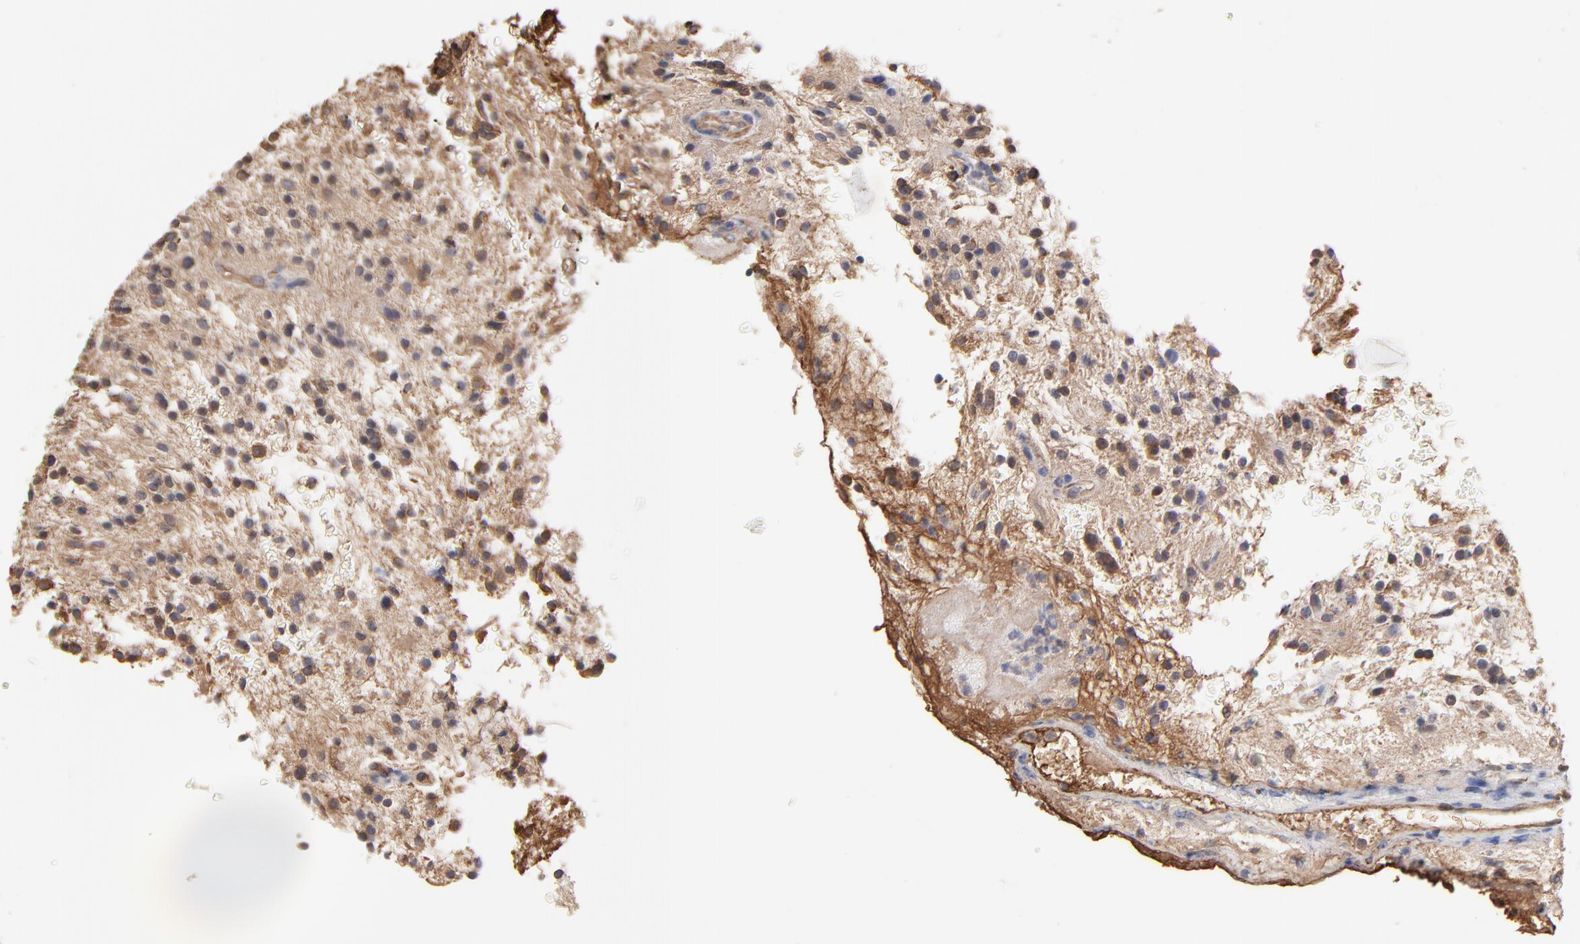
{"staining": {"intensity": "moderate", "quantity": "<25%", "location": "cytoplasmic/membranous,nuclear"}, "tissue": "glioma", "cell_type": "Tumor cells", "image_type": "cancer", "snomed": [{"axis": "morphology", "description": "Glioma, malignant, NOS"}, {"axis": "topography", "description": "Cerebellum"}], "caption": "Glioma tissue reveals moderate cytoplasmic/membranous and nuclear staining in about <25% of tumor cells, visualized by immunohistochemistry.", "gene": "LRCH2", "patient": {"sex": "female", "age": 10}}